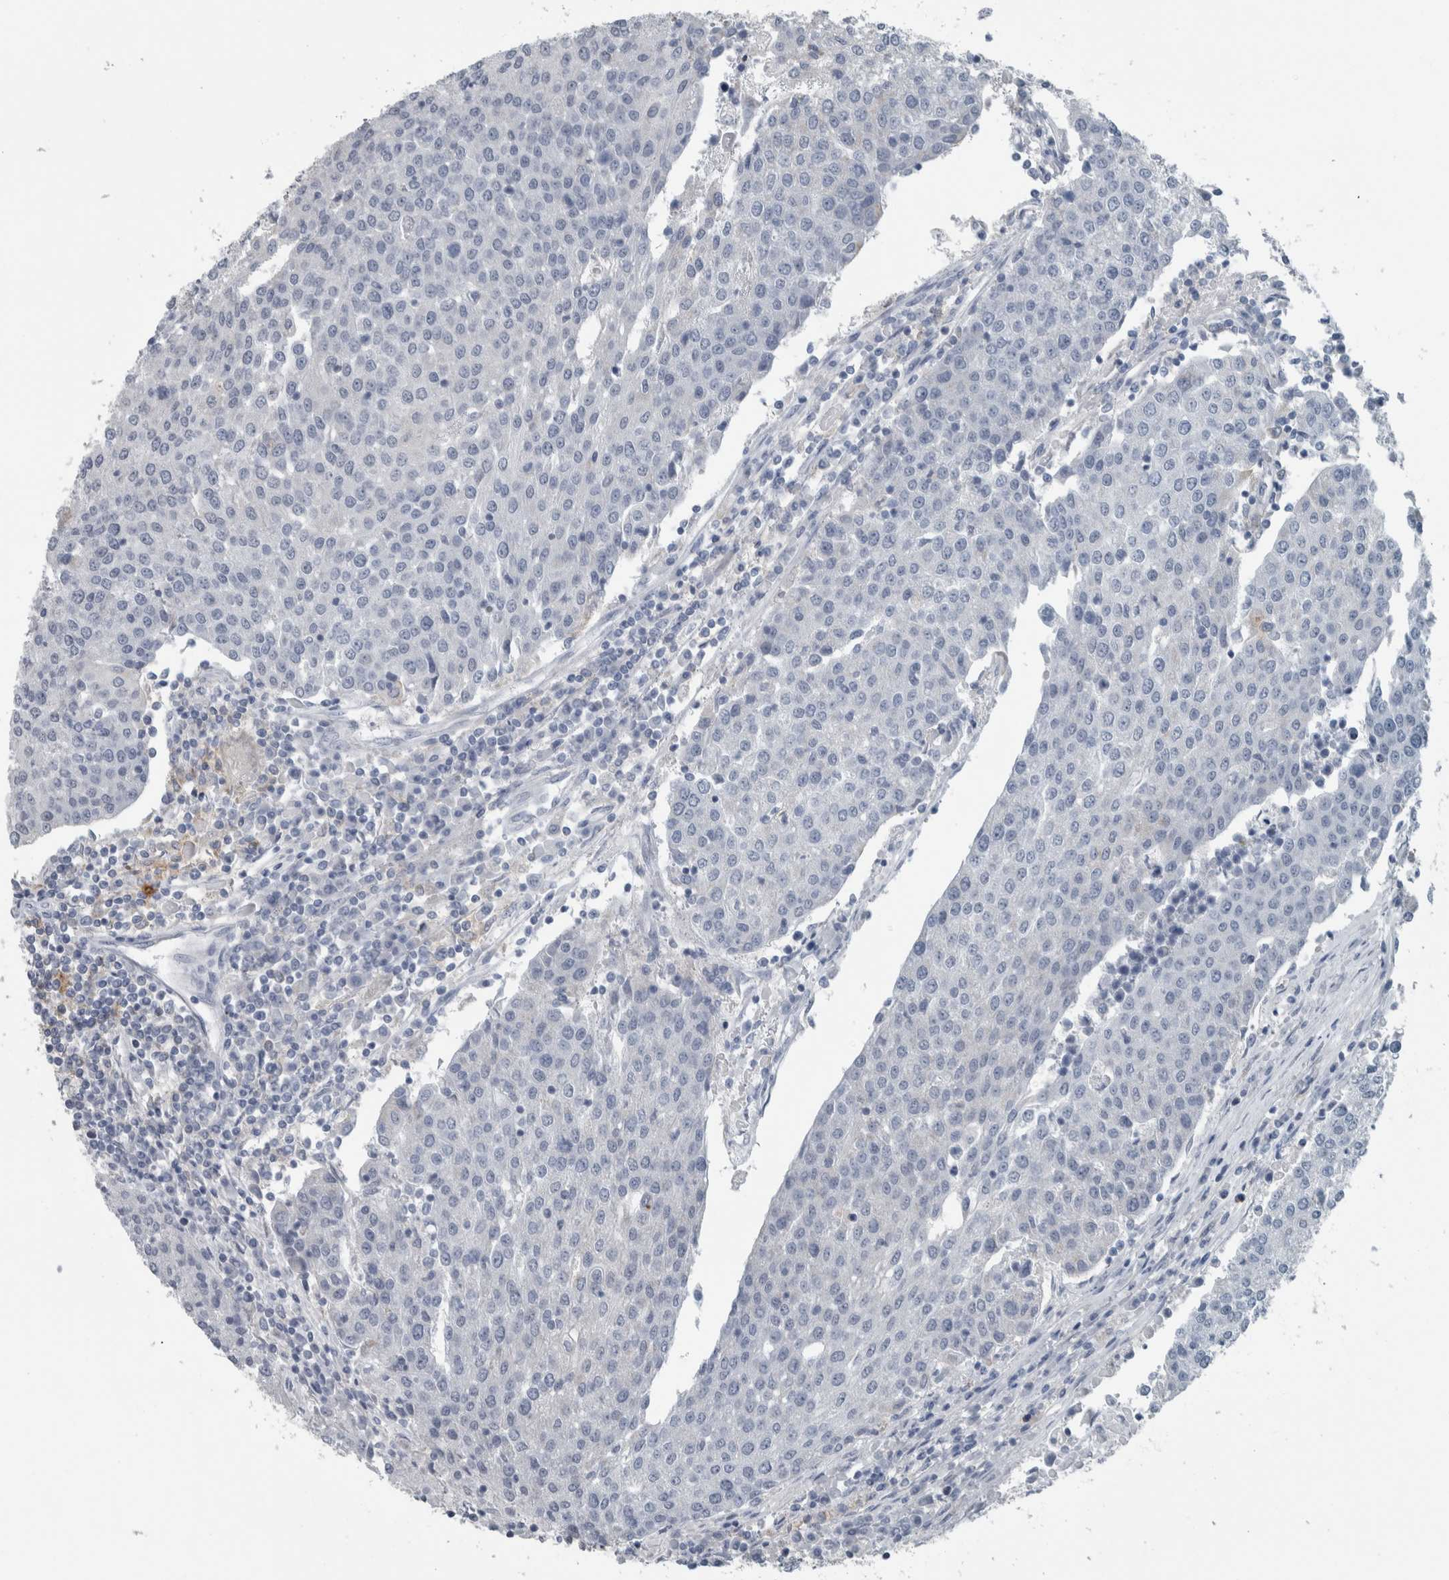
{"staining": {"intensity": "negative", "quantity": "none", "location": "none"}, "tissue": "urothelial cancer", "cell_type": "Tumor cells", "image_type": "cancer", "snomed": [{"axis": "morphology", "description": "Urothelial carcinoma, High grade"}, {"axis": "topography", "description": "Urinary bladder"}], "caption": "Protein analysis of high-grade urothelial carcinoma displays no significant expression in tumor cells.", "gene": "ACSF2", "patient": {"sex": "female", "age": 85}}